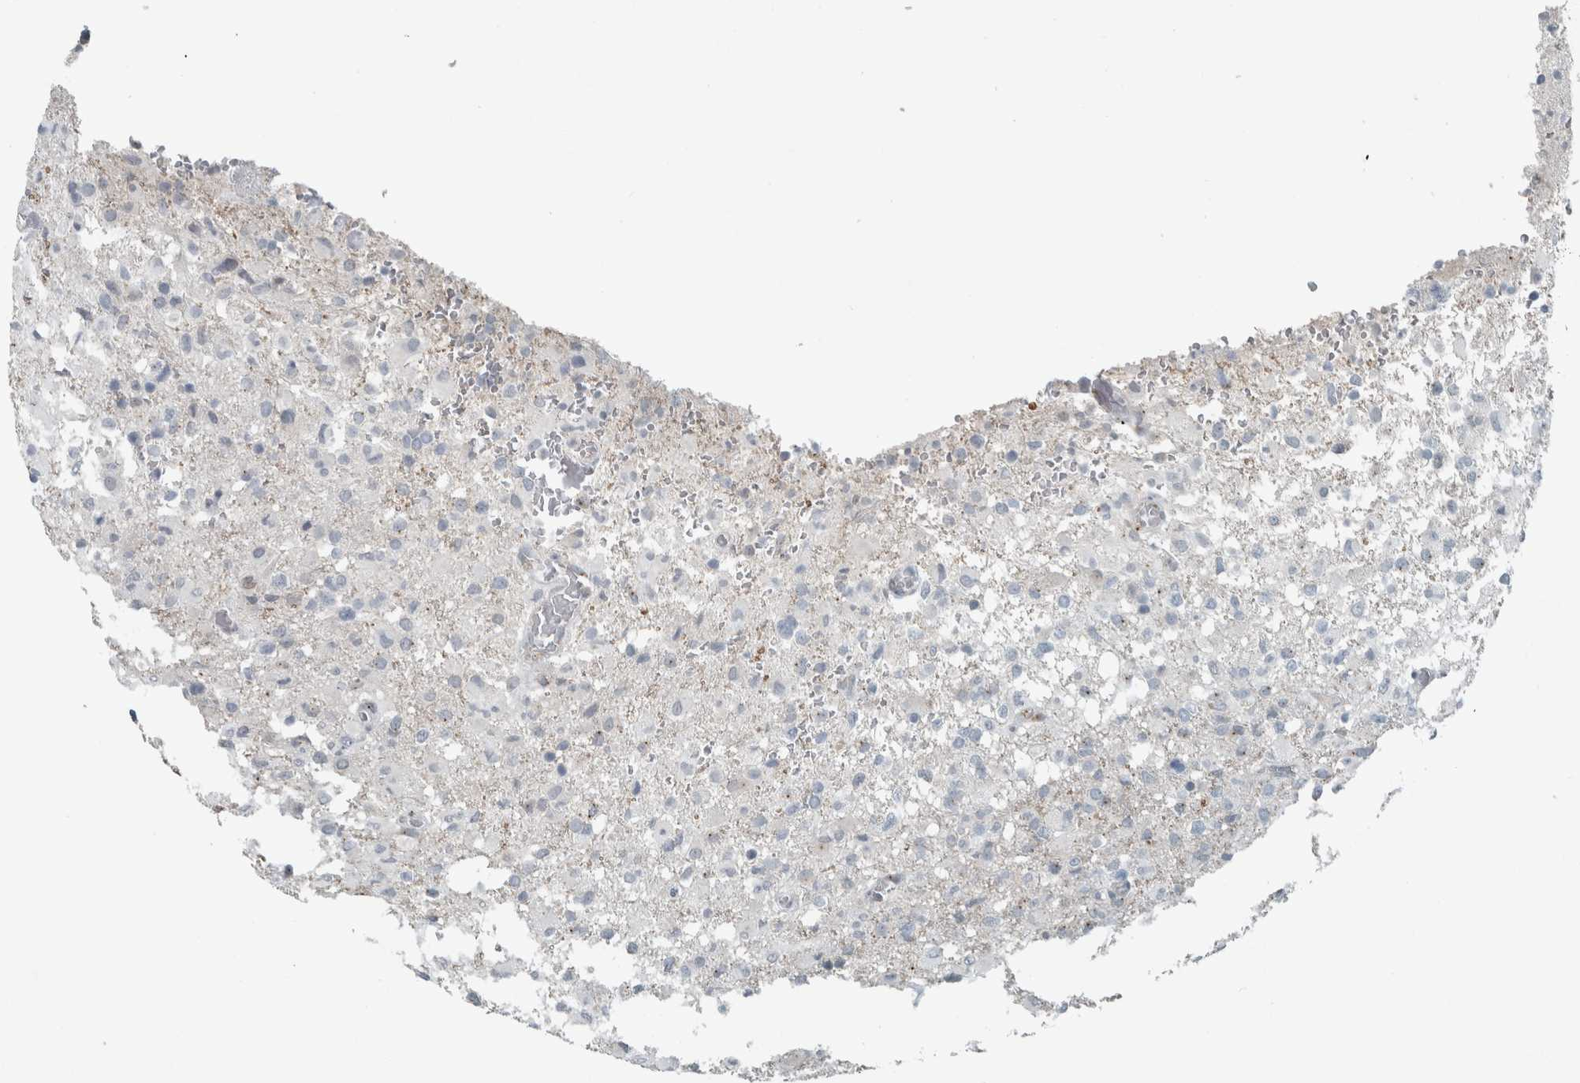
{"staining": {"intensity": "negative", "quantity": "none", "location": "none"}, "tissue": "glioma", "cell_type": "Tumor cells", "image_type": "cancer", "snomed": [{"axis": "morphology", "description": "Glioma, malignant, High grade"}, {"axis": "topography", "description": "Brain"}], "caption": "The immunohistochemistry micrograph has no significant expression in tumor cells of high-grade glioma (malignant) tissue. (DAB immunohistochemistry (IHC) with hematoxylin counter stain).", "gene": "KIF1C", "patient": {"sex": "female", "age": 57}}